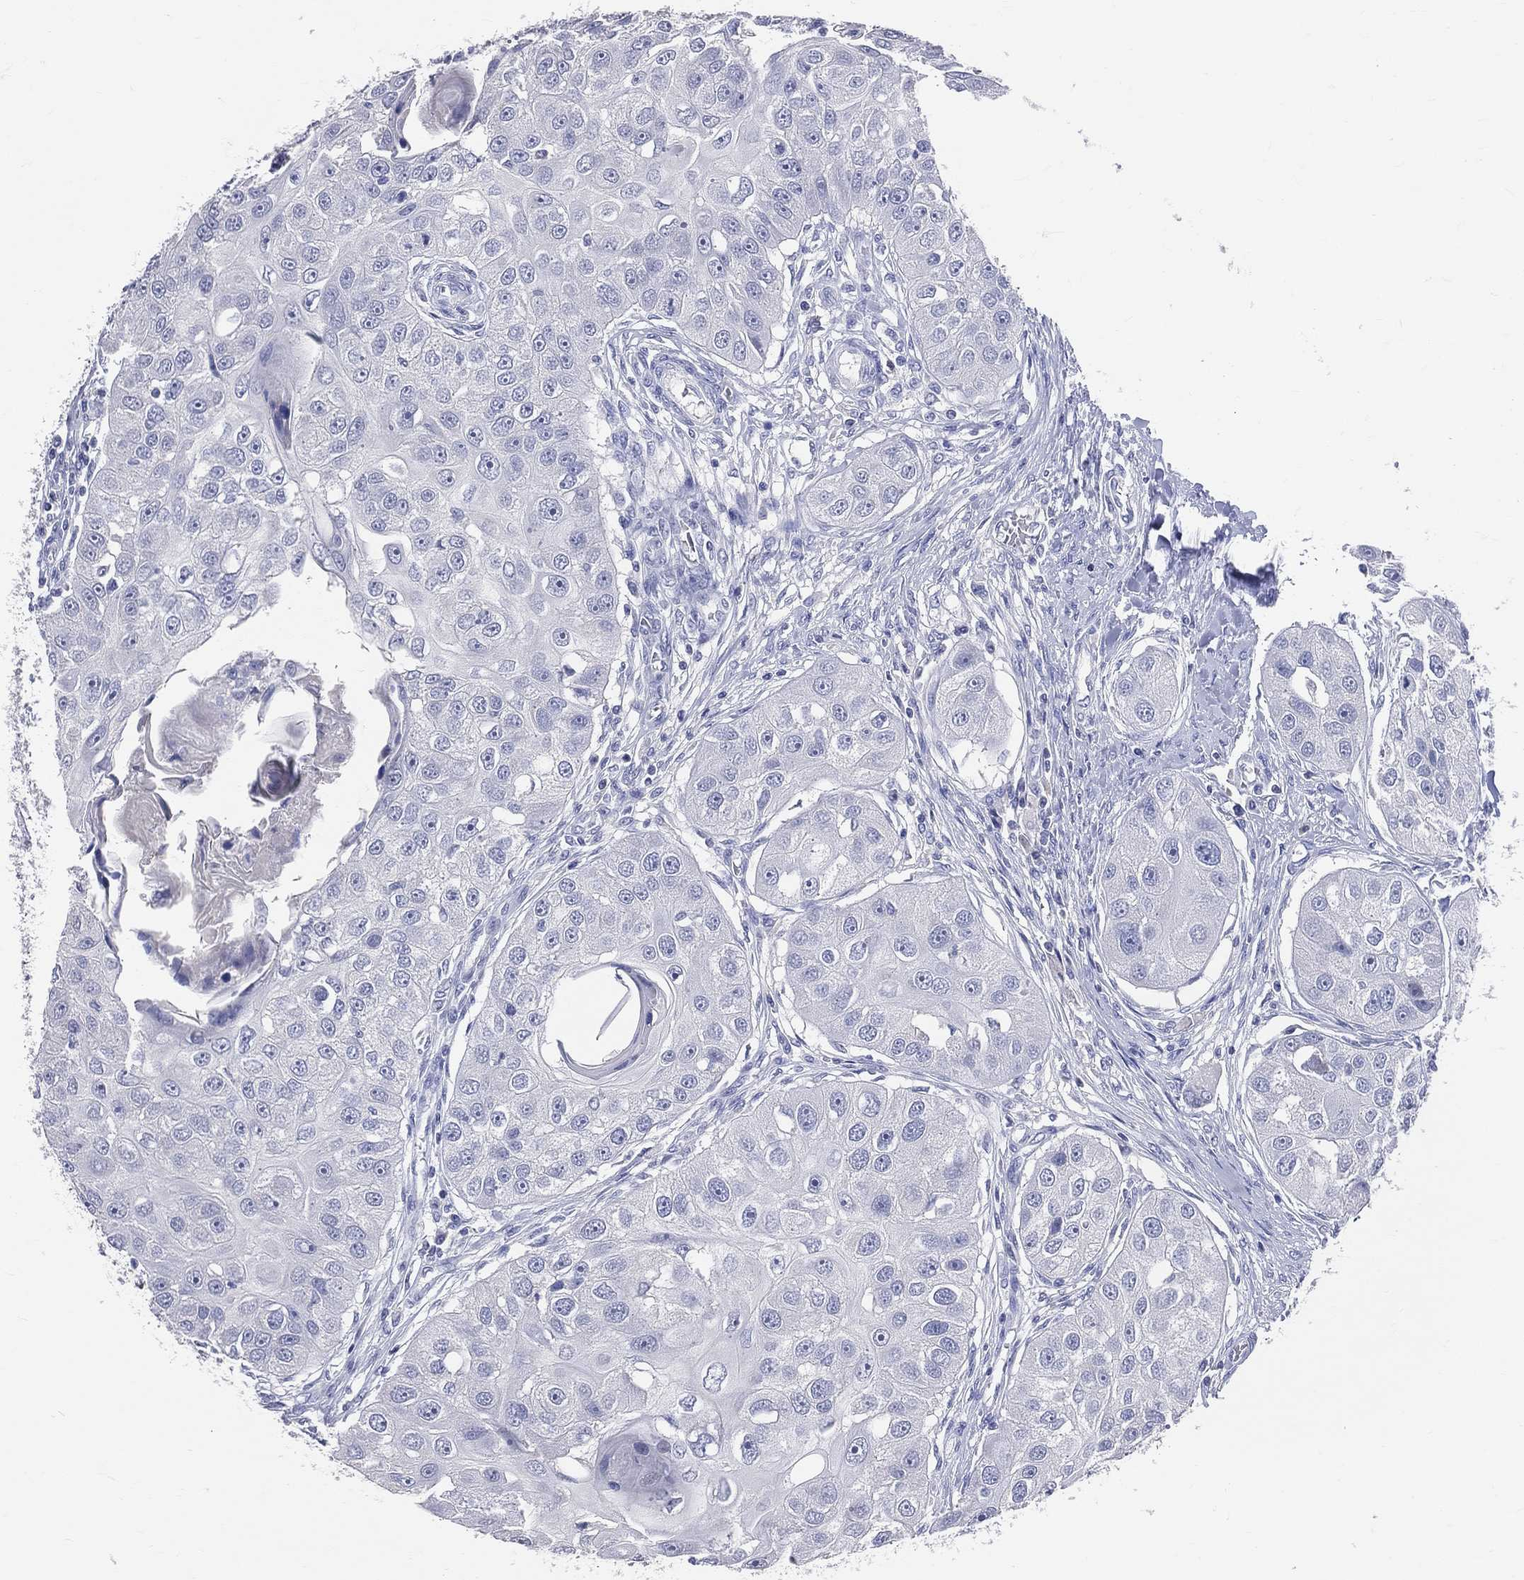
{"staining": {"intensity": "negative", "quantity": "none", "location": "none"}, "tissue": "head and neck cancer", "cell_type": "Tumor cells", "image_type": "cancer", "snomed": [{"axis": "morphology", "description": "Normal tissue, NOS"}, {"axis": "morphology", "description": "Squamous cell carcinoma, NOS"}, {"axis": "topography", "description": "Skeletal muscle"}, {"axis": "topography", "description": "Head-Neck"}], "caption": "This is an IHC histopathology image of human head and neck squamous cell carcinoma. There is no expression in tumor cells.", "gene": "LAT", "patient": {"sex": "male", "age": 51}}